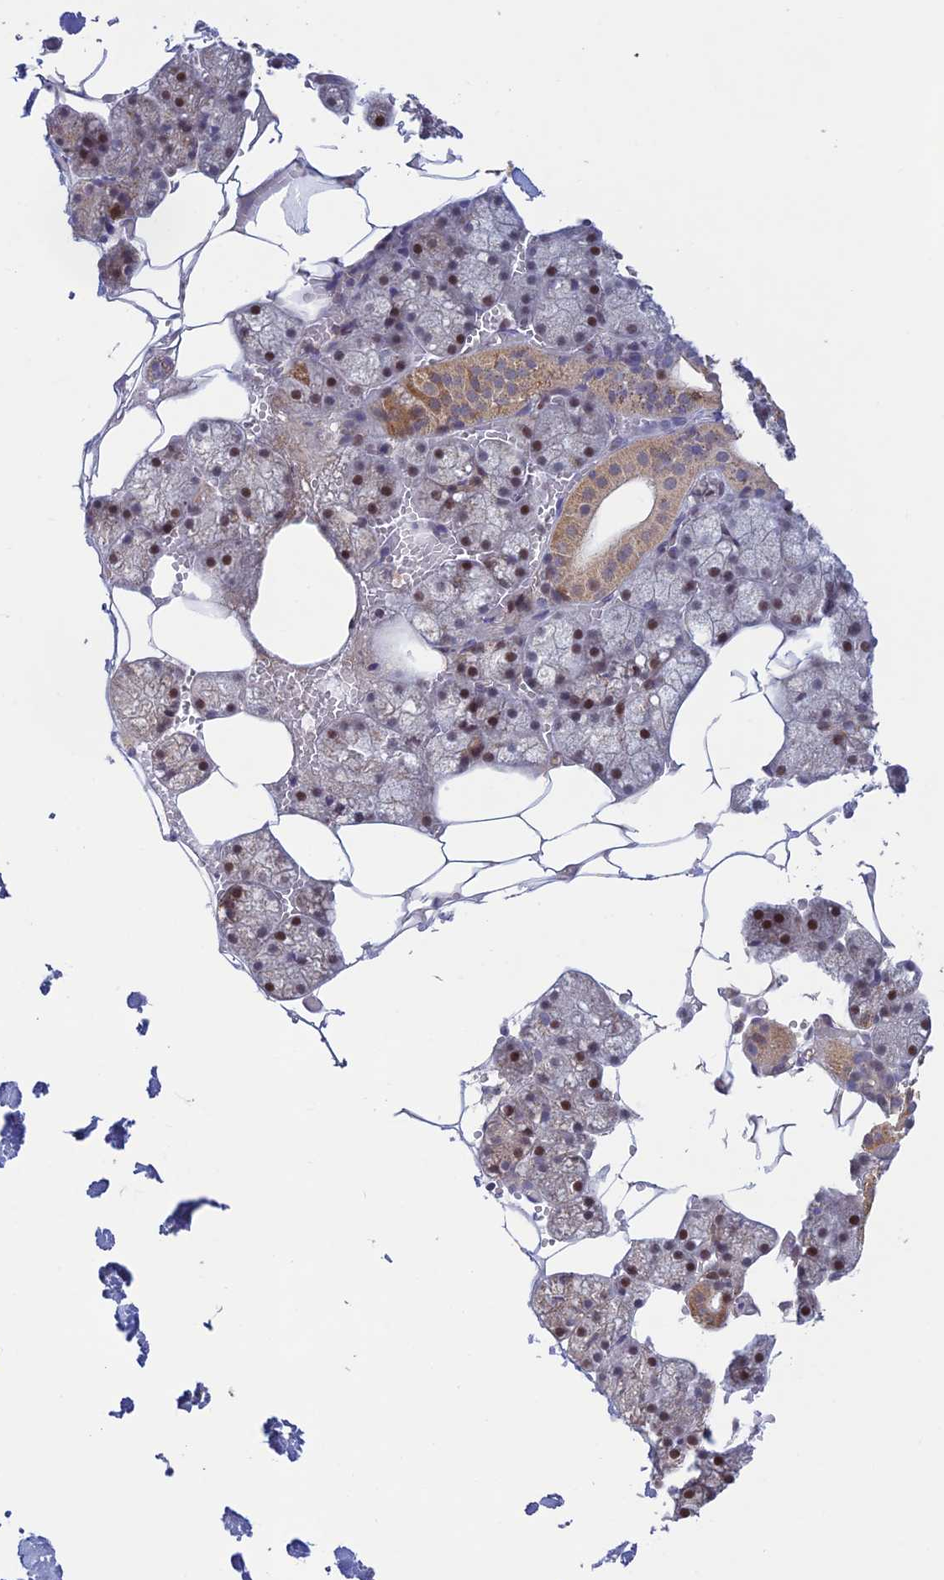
{"staining": {"intensity": "moderate", "quantity": "25%-75%", "location": "nuclear"}, "tissue": "salivary gland", "cell_type": "Glandular cells", "image_type": "normal", "snomed": [{"axis": "morphology", "description": "Normal tissue, NOS"}, {"axis": "topography", "description": "Salivary gland"}], "caption": "This is an image of immunohistochemistry staining of unremarkable salivary gland, which shows moderate positivity in the nuclear of glandular cells.", "gene": "FASTKD5", "patient": {"sex": "male", "age": 62}}